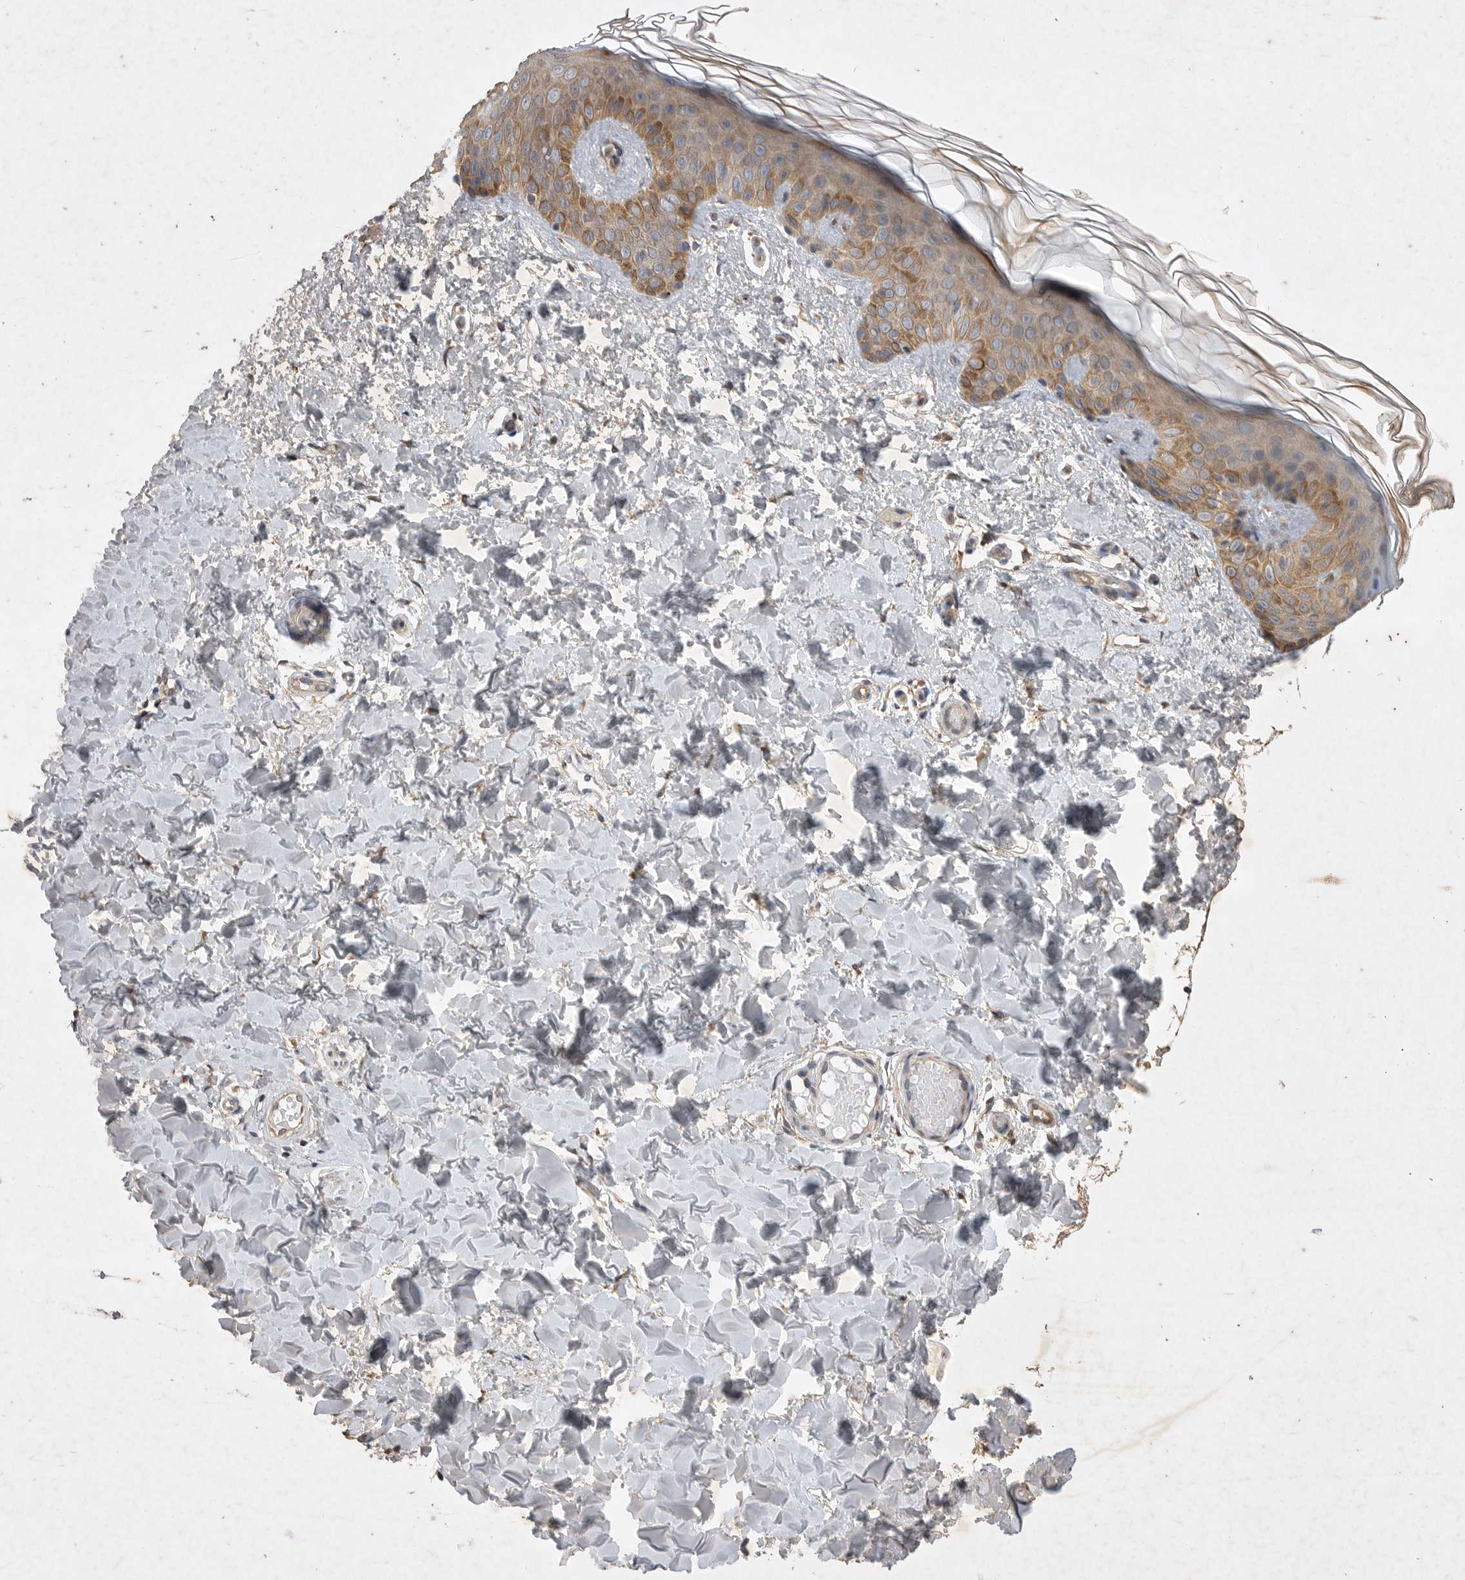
{"staining": {"intensity": "negative", "quantity": "none", "location": "none"}, "tissue": "skin", "cell_type": "Fibroblasts", "image_type": "normal", "snomed": [{"axis": "morphology", "description": "Normal tissue, NOS"}, {"axis": "morphology", "description": "Neoplasm, benign, NOS"}, {"axis": "topography", "description": "Skin"}, {"axis": "topography", "description": "Soft tissue"}], "caption": "IHC photomicrograph of normal skin stained for a protein (brown), which demonstrates no staining in fibroblasts. The staining is performed using DAB brown chromogen with nuclei counter-stained in using hematoxylin.", "gene": "EDEM3", "patient": {"sex": "male", "age": 26}}